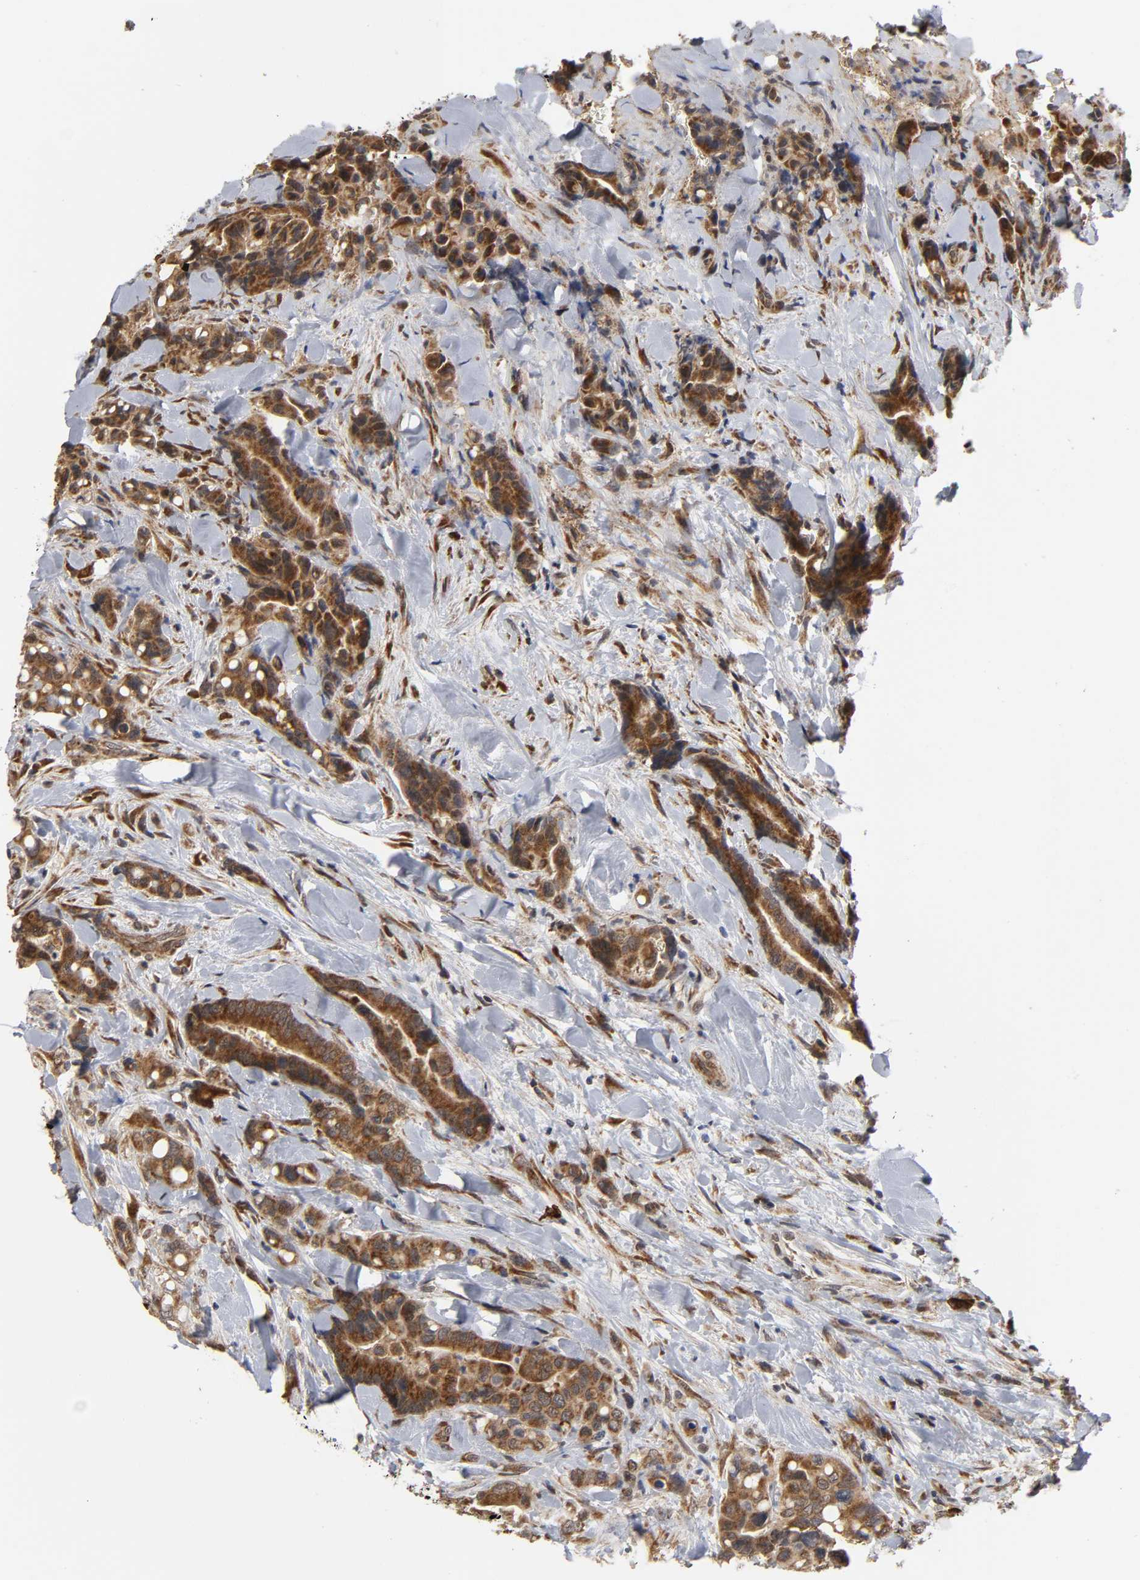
{"staining": {"intensity": "strong", "quantity": ">75%", "location": "cytoplasmic/membranous"}, "tissue": "colorectal cancer", "cell_type": "Tumor cells", "image_type": "cancer", "snomed": [{"axis": "morphology", "description": "Normal tissue, NOS"}, {"axis": "morphology", "description": "Adenocarcinoma, NOS"}, {"axis": "topography", "description": "Colon"}], "caption": "Immunohistochemical staining of human adenocarcinoma (colorectal) reveals high levels of strong cytoplasmic/membranous staining in approximately >75% of tumor cells.", "gene": "SLC30A9", "patient": {"sex": "male", "age": 82}}